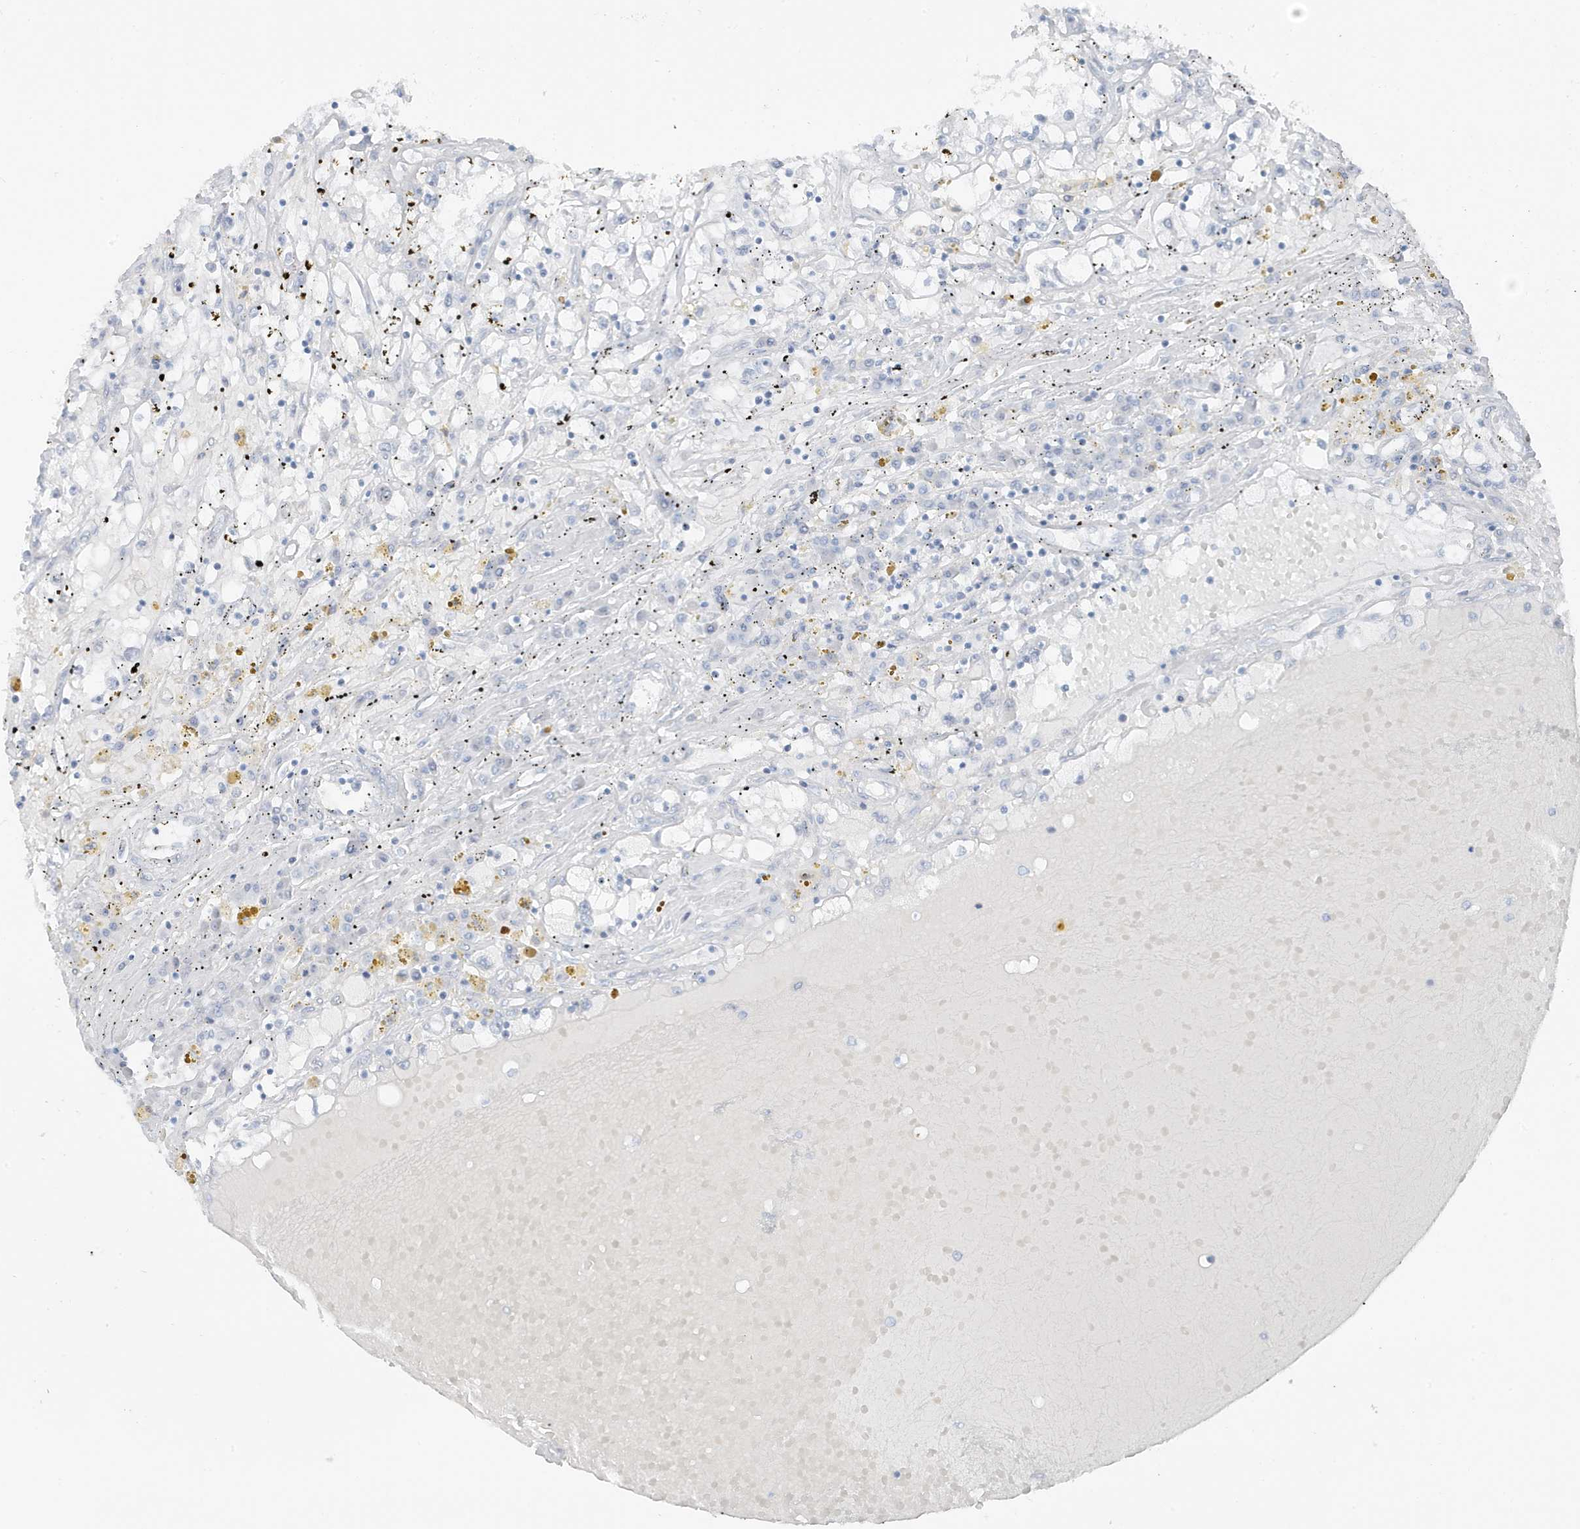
{"staining": {"intensity": "negative", "quantity": "none", "location": "none"}, "tissue": "renal cancer", "cell_type": "Tumor cells", "image_type": "cancer", "snomed": [{"axis": "morphology", "description": "Adenocarcinoma, NOS"}, {"axis": "topography", "description": "Kidney"}], "caption": "Renal adenocarcinoma was stained to show a protein in brown. There is no significant positivity in tumor cells.", "gene": "ZFP64", "patient": {"sex": "male", "age": 56}}